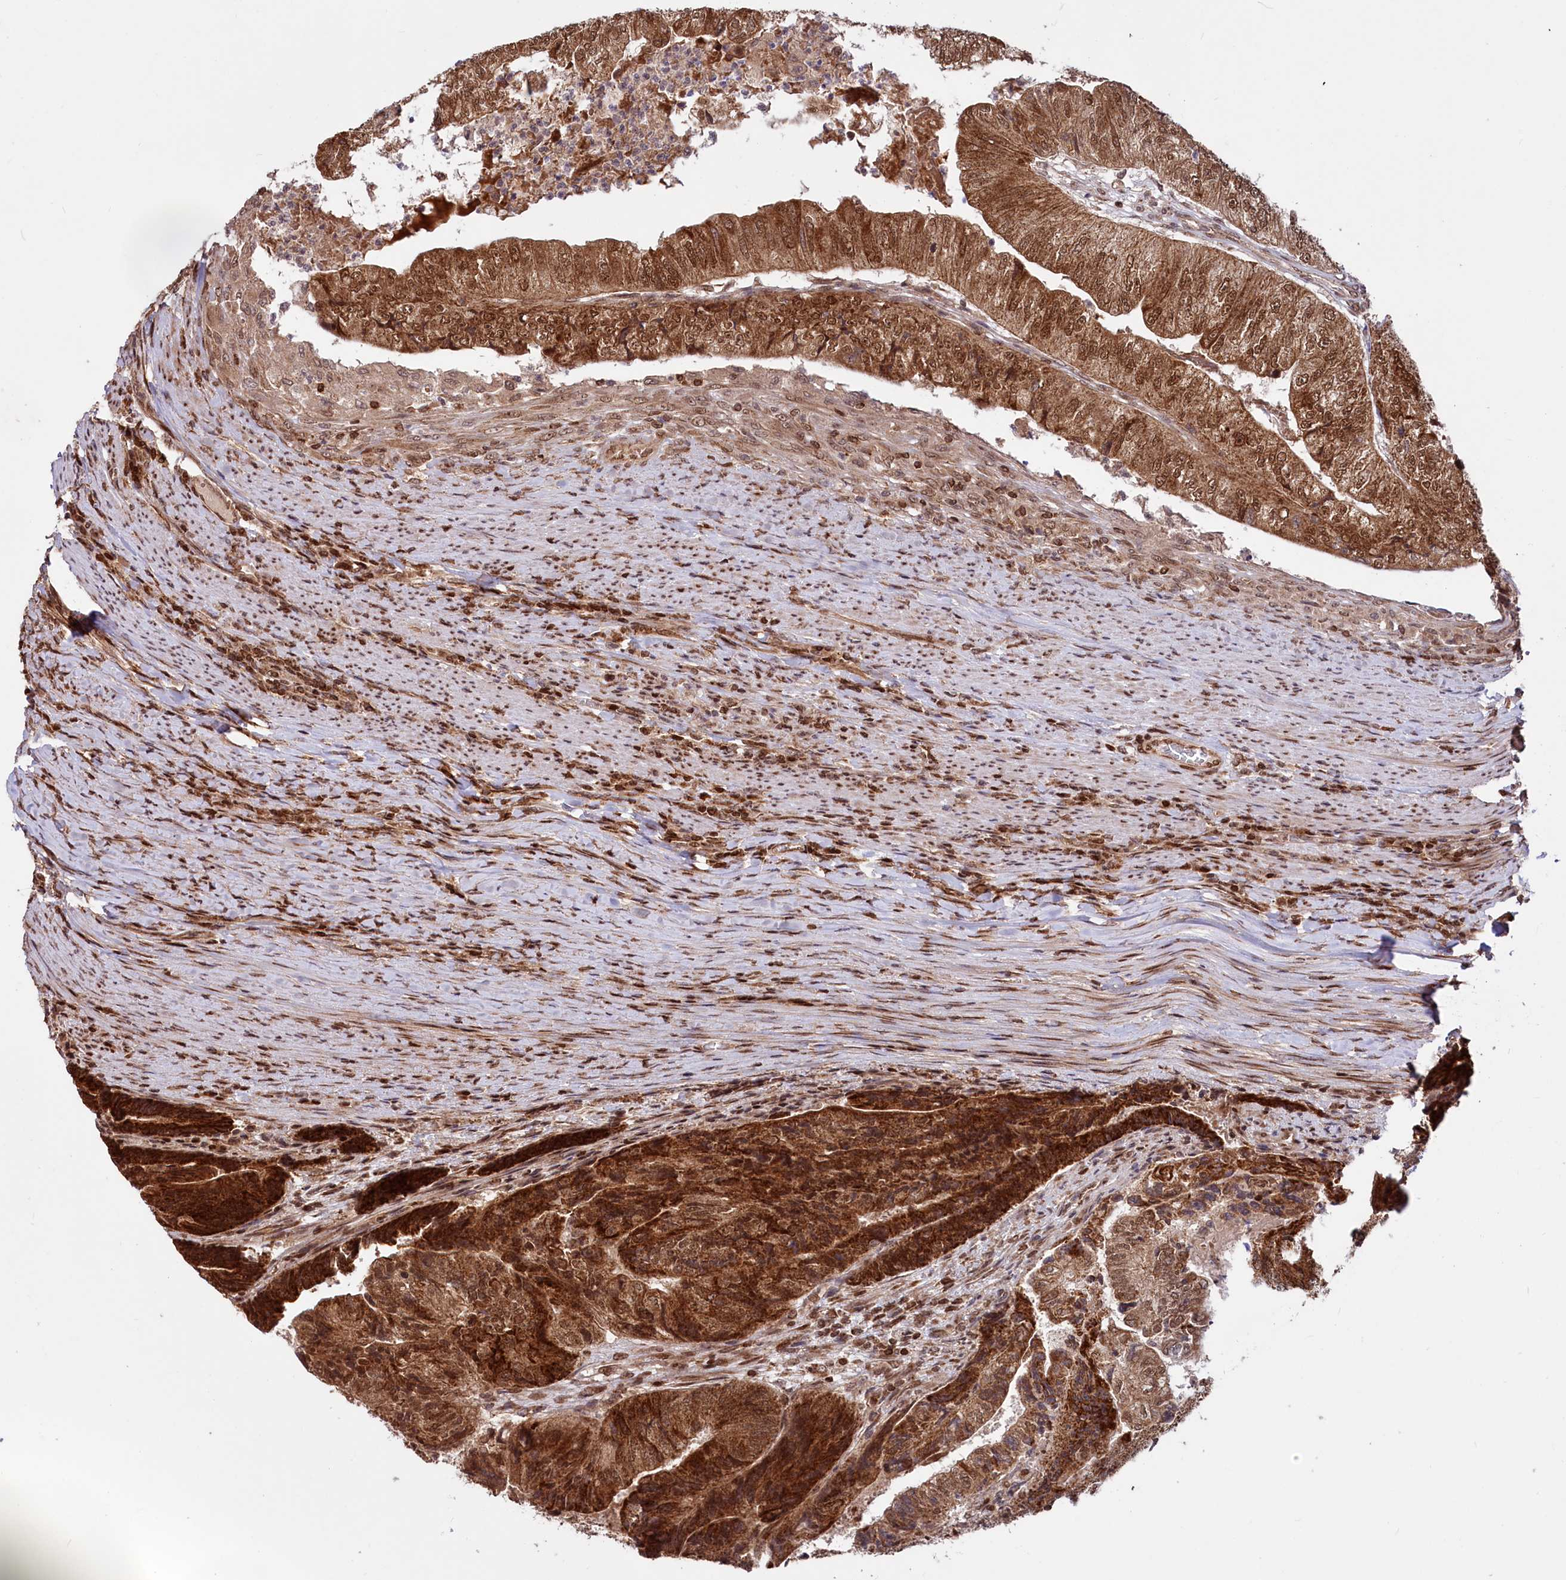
{"staining": {"intensity": "strong", "quantity": ">75%", "location": "cytoplasmic/membranous,nuclear"}, "tissue": "colorectal cancer", "cell_type": "Tumor cells", "image_type": "cancer", "snomed": [{"axis": "morphology", "description": "Adenocarcinoma, NOS"}, {"axis": "topography", "description": "Colon"}], "caption": "The photomicrograph shows immunohistochemical staining of colorectal cancer. There is strong cytoplasmic/membranous and nuclear positivity is seen in about >75% of tumor cells.", "gene": "PHC3", "patient": {"sex": "female", "age": 67}}